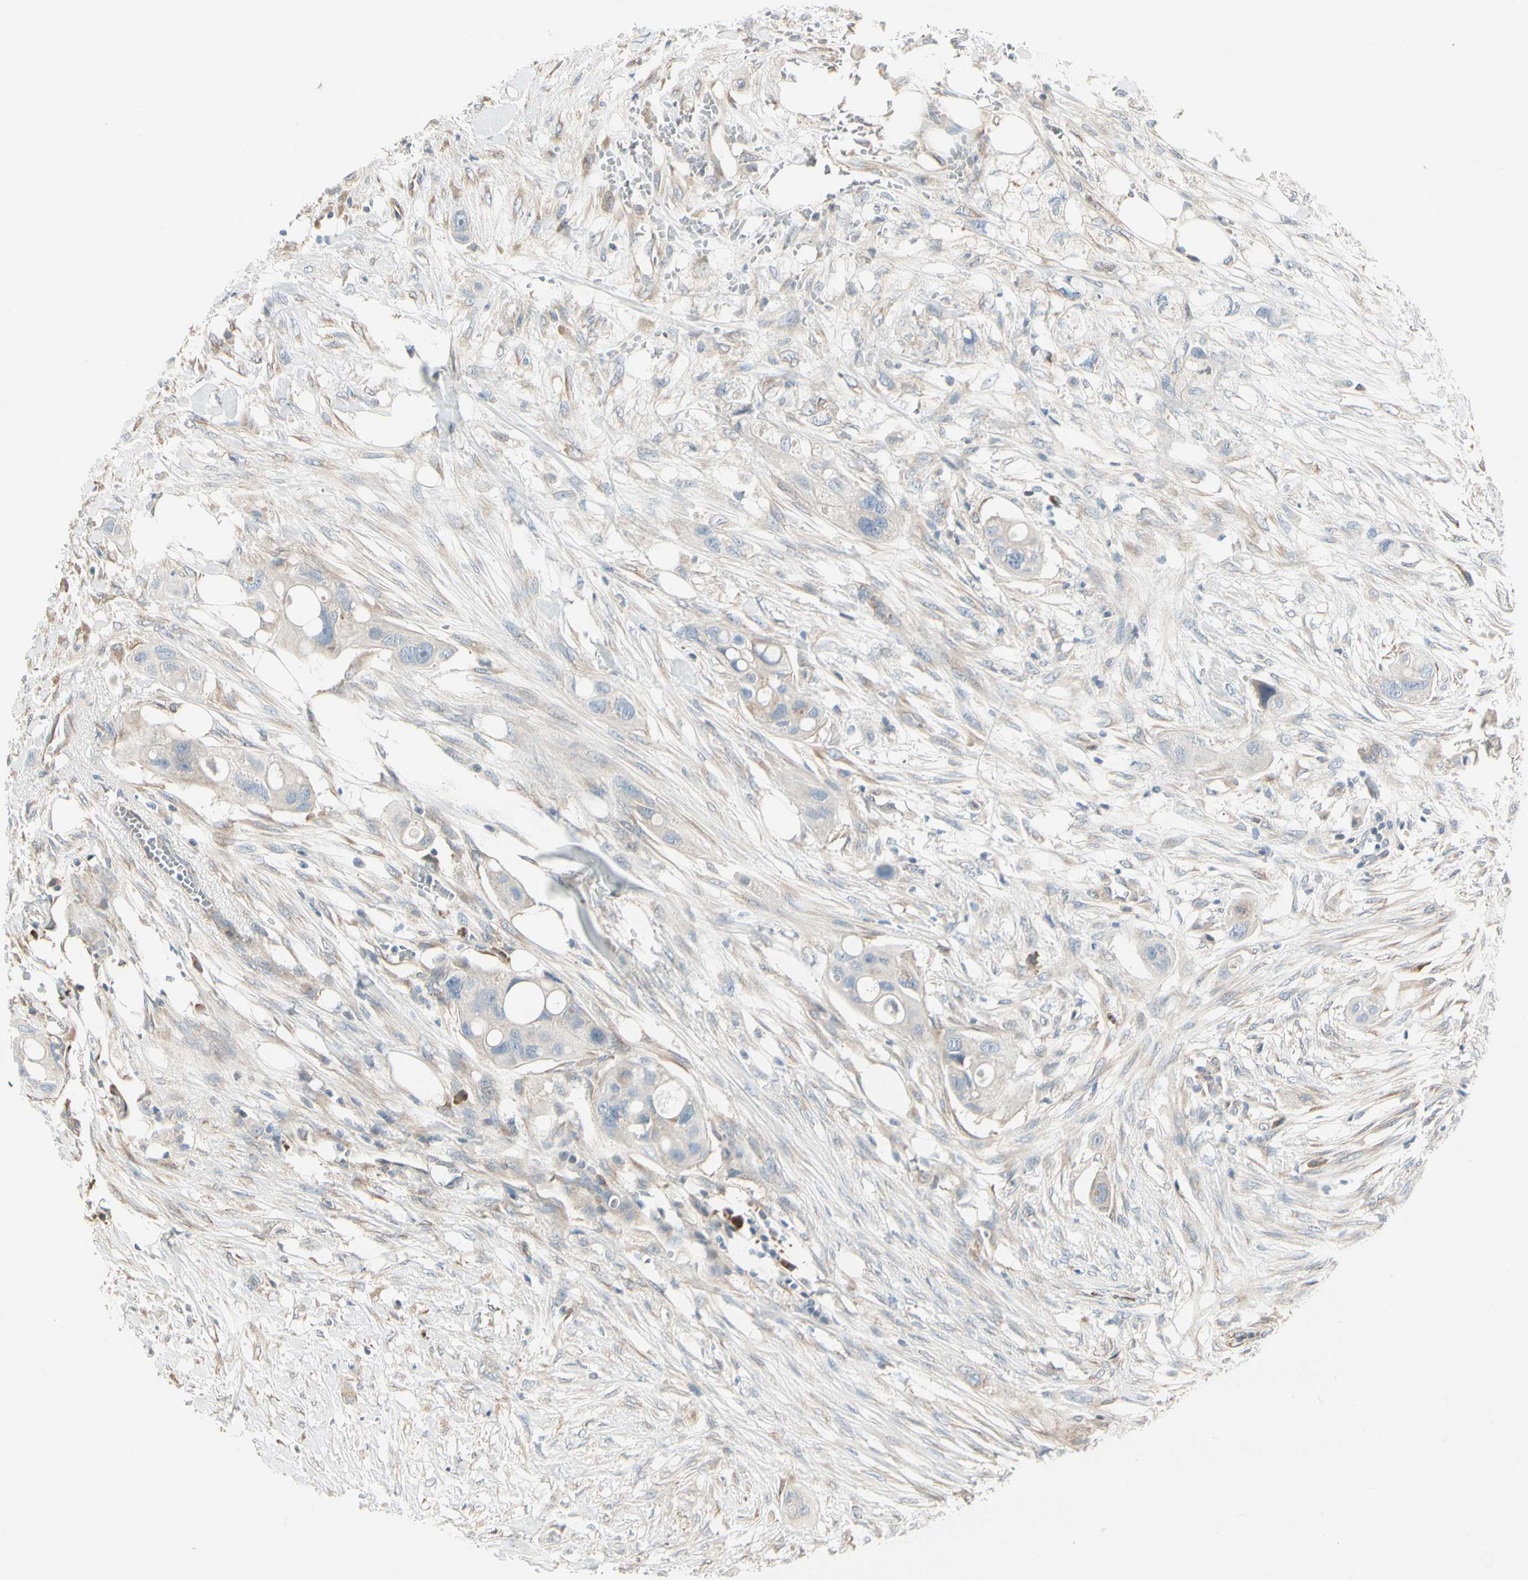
{"staining": {"intensity": "weak", "quantity": ">75%", "location": "cytoplasmic/membranous"}, "tissue": "colorectal cancer", "cell_type": "Tumor cells", "image_type": "cancer", "snomed": [{"axis": "morphology", "description": "Adenocarcinoma, NOS"}, {"axis": "topography", "description": "Colon"}], "caption": "Immunohistochemical staining of human colorectal cancer (adenocarcinoma) displays low levels of weak cytoplasmic/membranous protein staining in approximately >75% of tumor cells.", "gene": "NUCB2", "patient": {"sex": "female", "age": 57}}